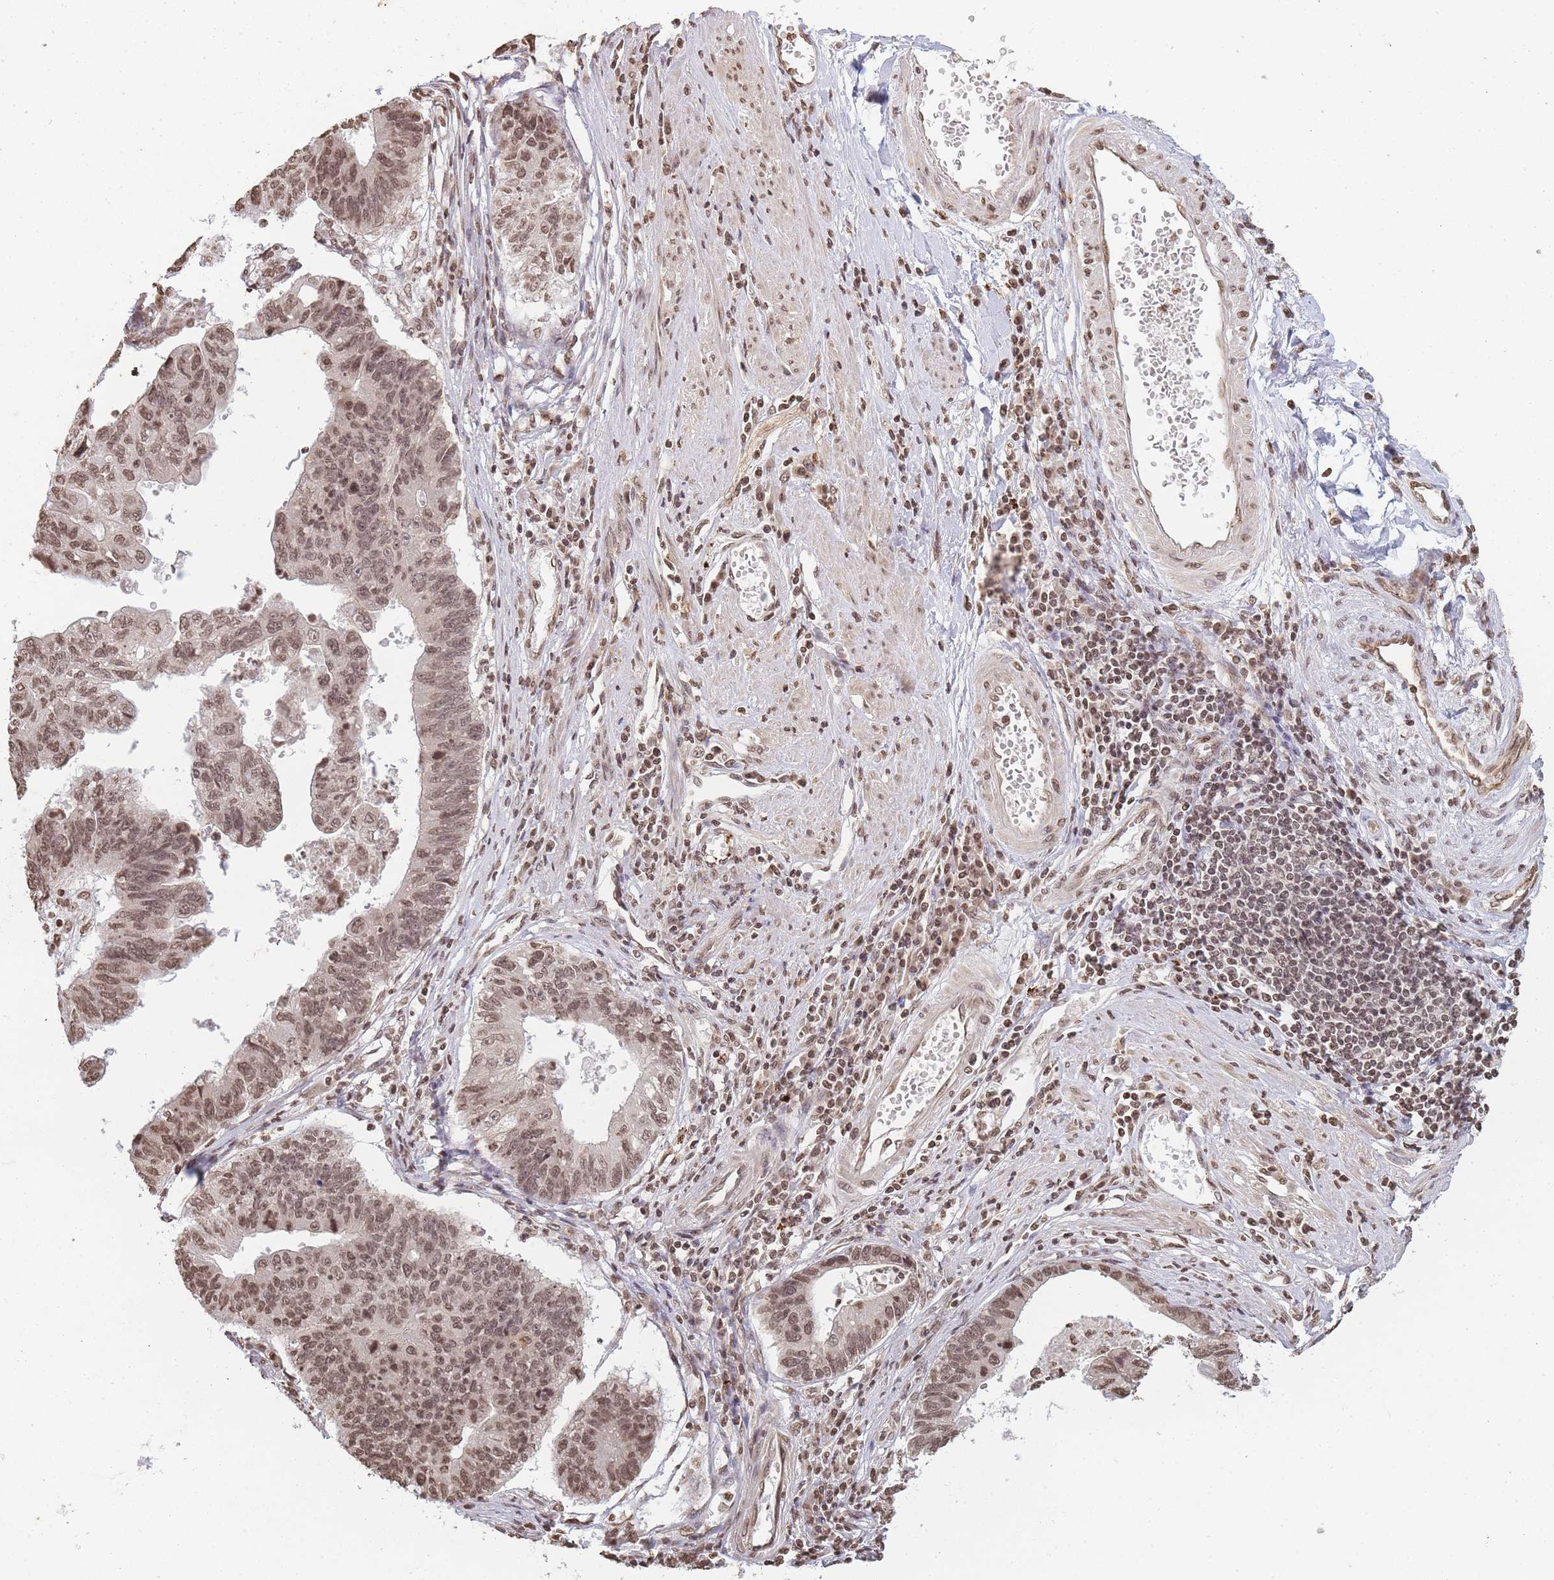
{"staining": {"intensity": "moderate", "quantity": ">75%", "location": "nuclear"}, "tissue": "stomach cancer", "cell_type": "Tumor cells", "image_type": "cancer", "snomed": [{"axis": "morphology", "description": "Adenocarcinoma, NOS"}, {"axis": "topography", "description": "Stomach"}], "caption": "Moderate nuclear staining for a protein is seen in approximately >75% of tumor cells of adenocarcinoma (stomach) using immunohistochemistry (IHC).", "gene": "WWTR1", "patient": {"sex": "male", "age": 59}}